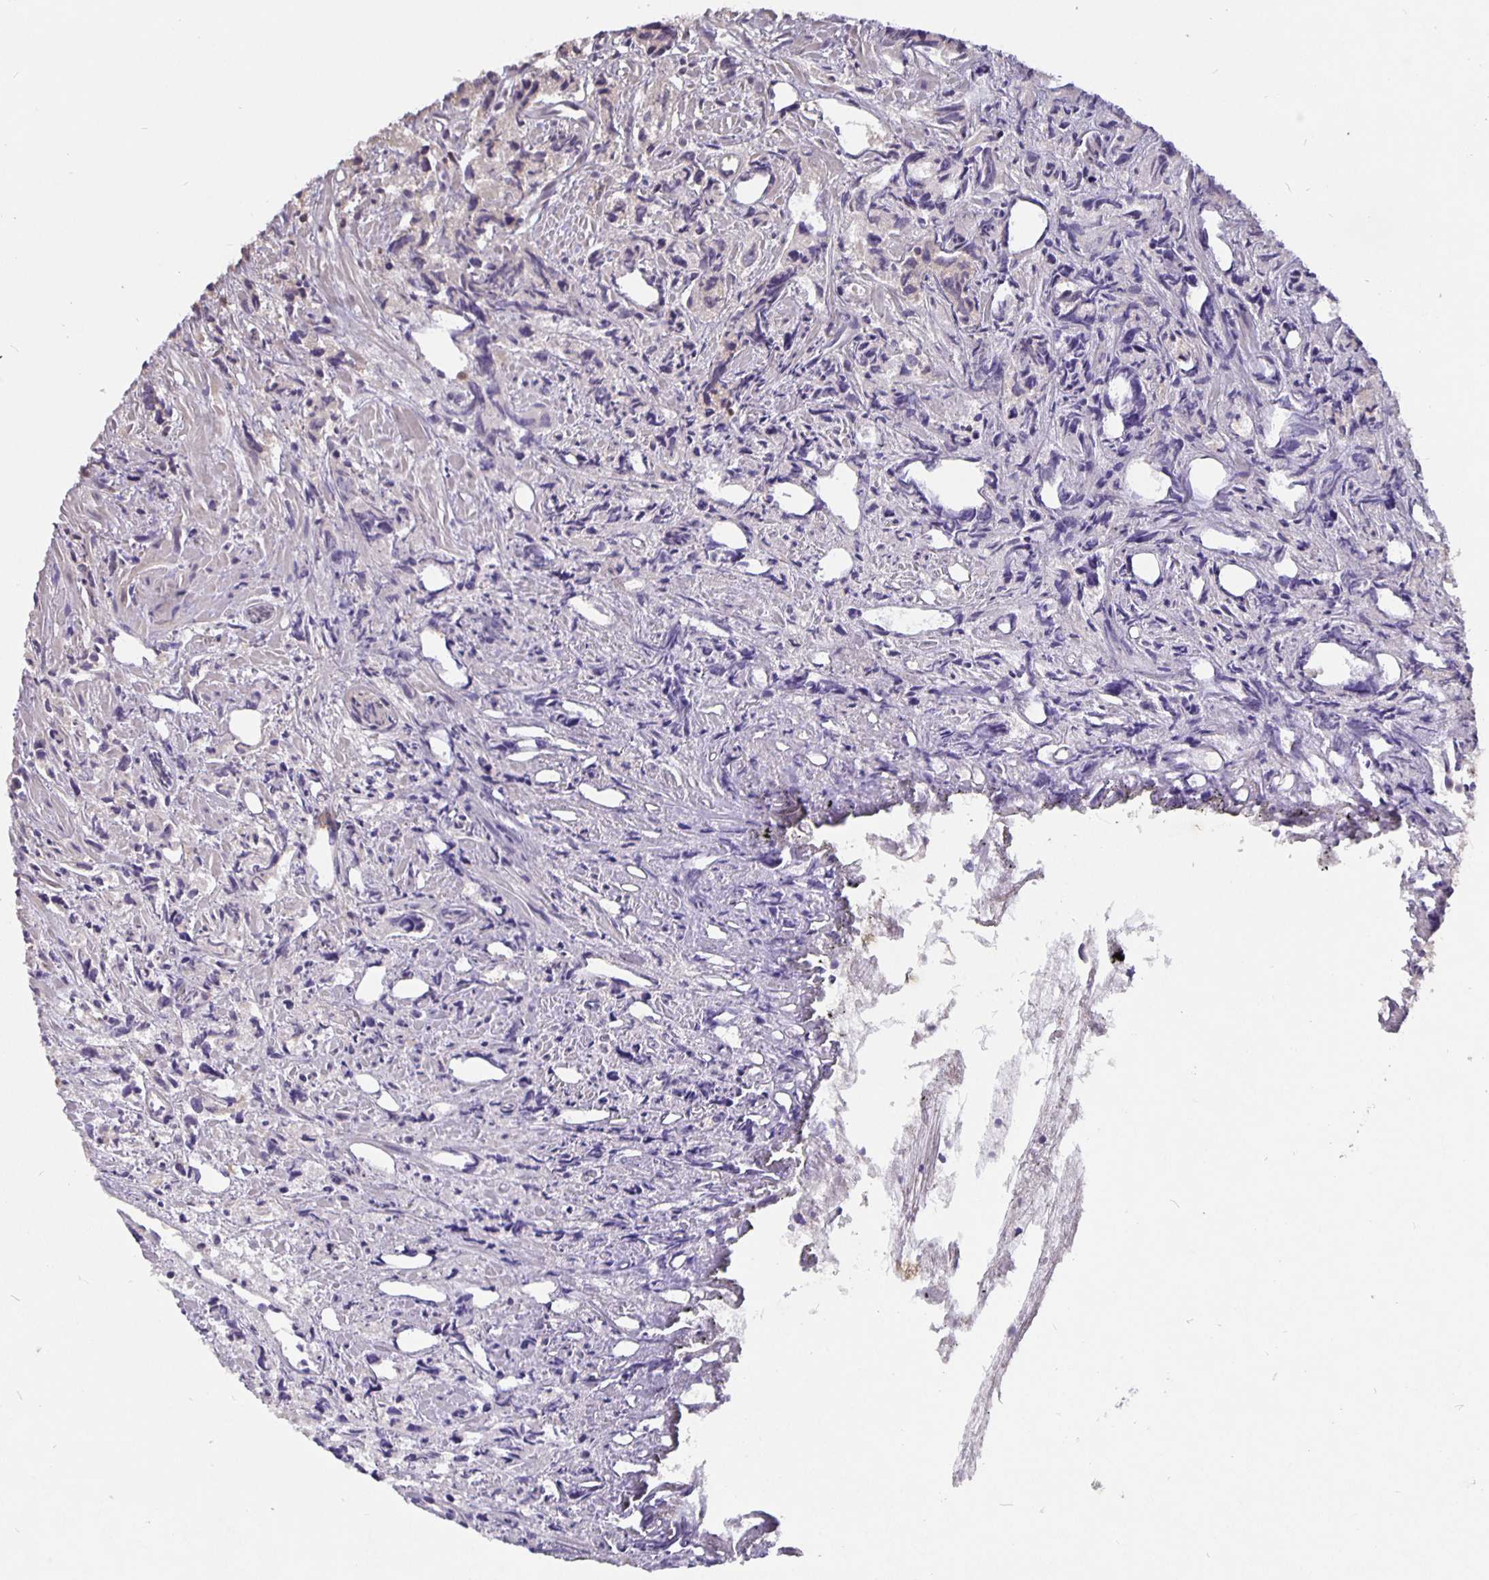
{"staining": {"intensity": "negative", "quantity": "none", "location": "none"}, "tissue": "prostate cancer", "cell_type": "Tumor cells", "image_type": "cancer", "snomed": [{"axis": "morphology", "description": "Adenocarcinoma, High grade"}, {"axis": "topography", "description": "Prostate"}], "caption": "Immunohistochemistry of prostate cancer (high-grade adenocarcinoma) exhibits no expression in tumor cells. Brightfield microscopy of immunohistochemistry stained with DAB (brown) and hematoxylin (blue), captured at high magnification.", "gene": "NOG", "patient": {"sex": "male", "age": 58}}